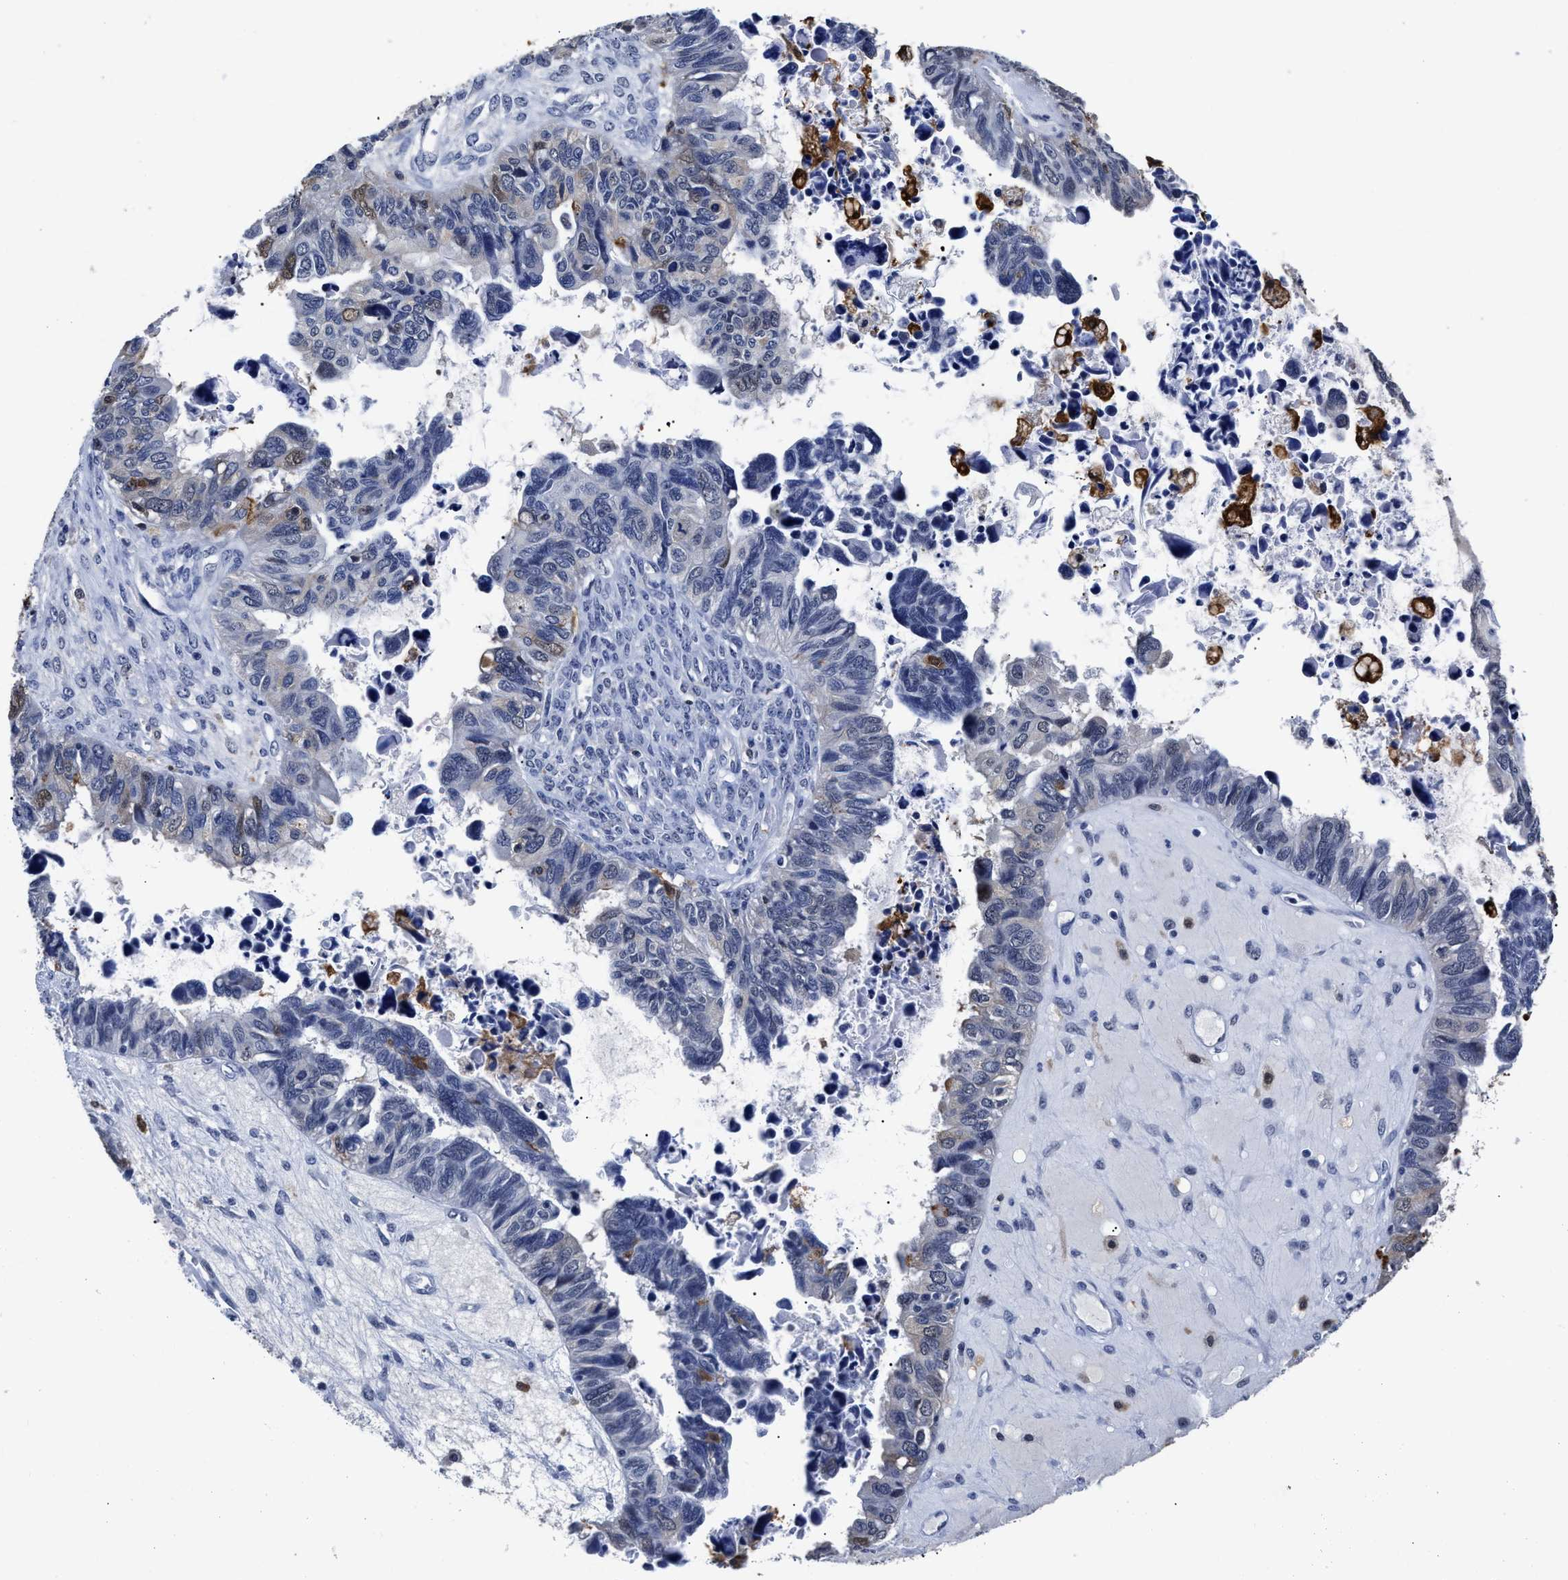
{"staining": {"intensity": "negative", "quantity": "none", "location": "none"}, "tissue": "ovarian cancer", "cell_type": "Tumor cells", "image_type": "cancer", "snomed": [{"axis": "morphology", "description": "Cystadenocarcinoma, serous, NOS"}, {"axis": "topography", "description": "Ovary"}], "caption": "Serous cystadenocarcinoma (ovarian) stained for a protein using immunohistochemistry (IHC) reveals no positivity tumor cells.", "gene": "PRPF4B", "patient": {"sex": "female", "age": 79}}